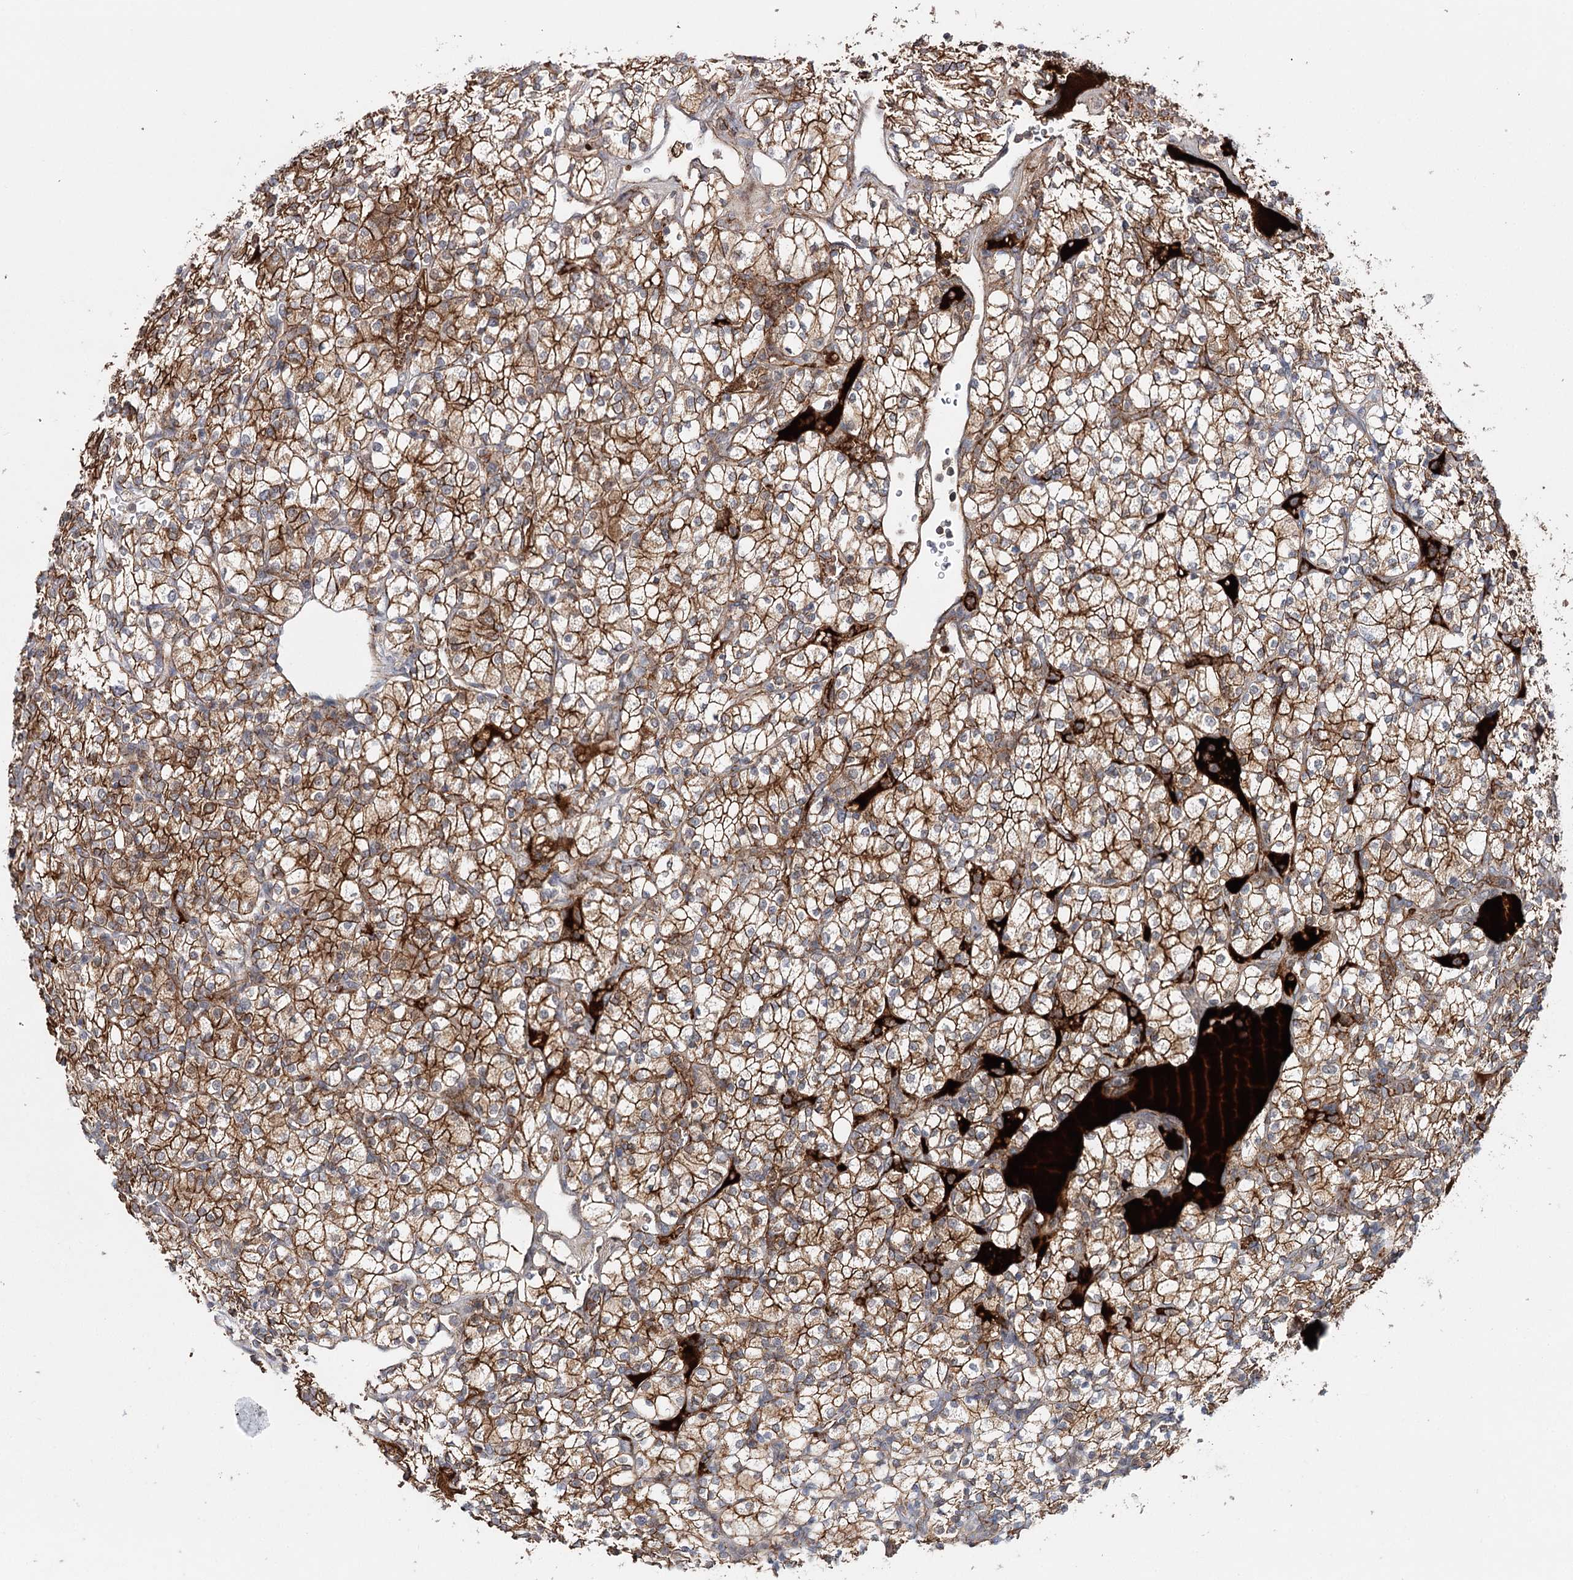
{"staining": {"intensity": "strong", "quantity": ">75%", "location": "cytoplasmic/membranous"}, "tissue": "renal cancer", "cell_type": "Tumor cells", "image_type": "cancer", "snomed": [{"axis": "morphology", "description": "Adenocarcinoma, NOS"}, {"axis": "topography", "description": "Kidney"}], "caption": "Strong cytoplasmic/membranous expression for a protein is seen in approximately >75% of tumor cells of renal adenocarcinoma using immunohistochemistry.", "gene": "PKP4", "patient": {"sex": "male", "age": 77}}